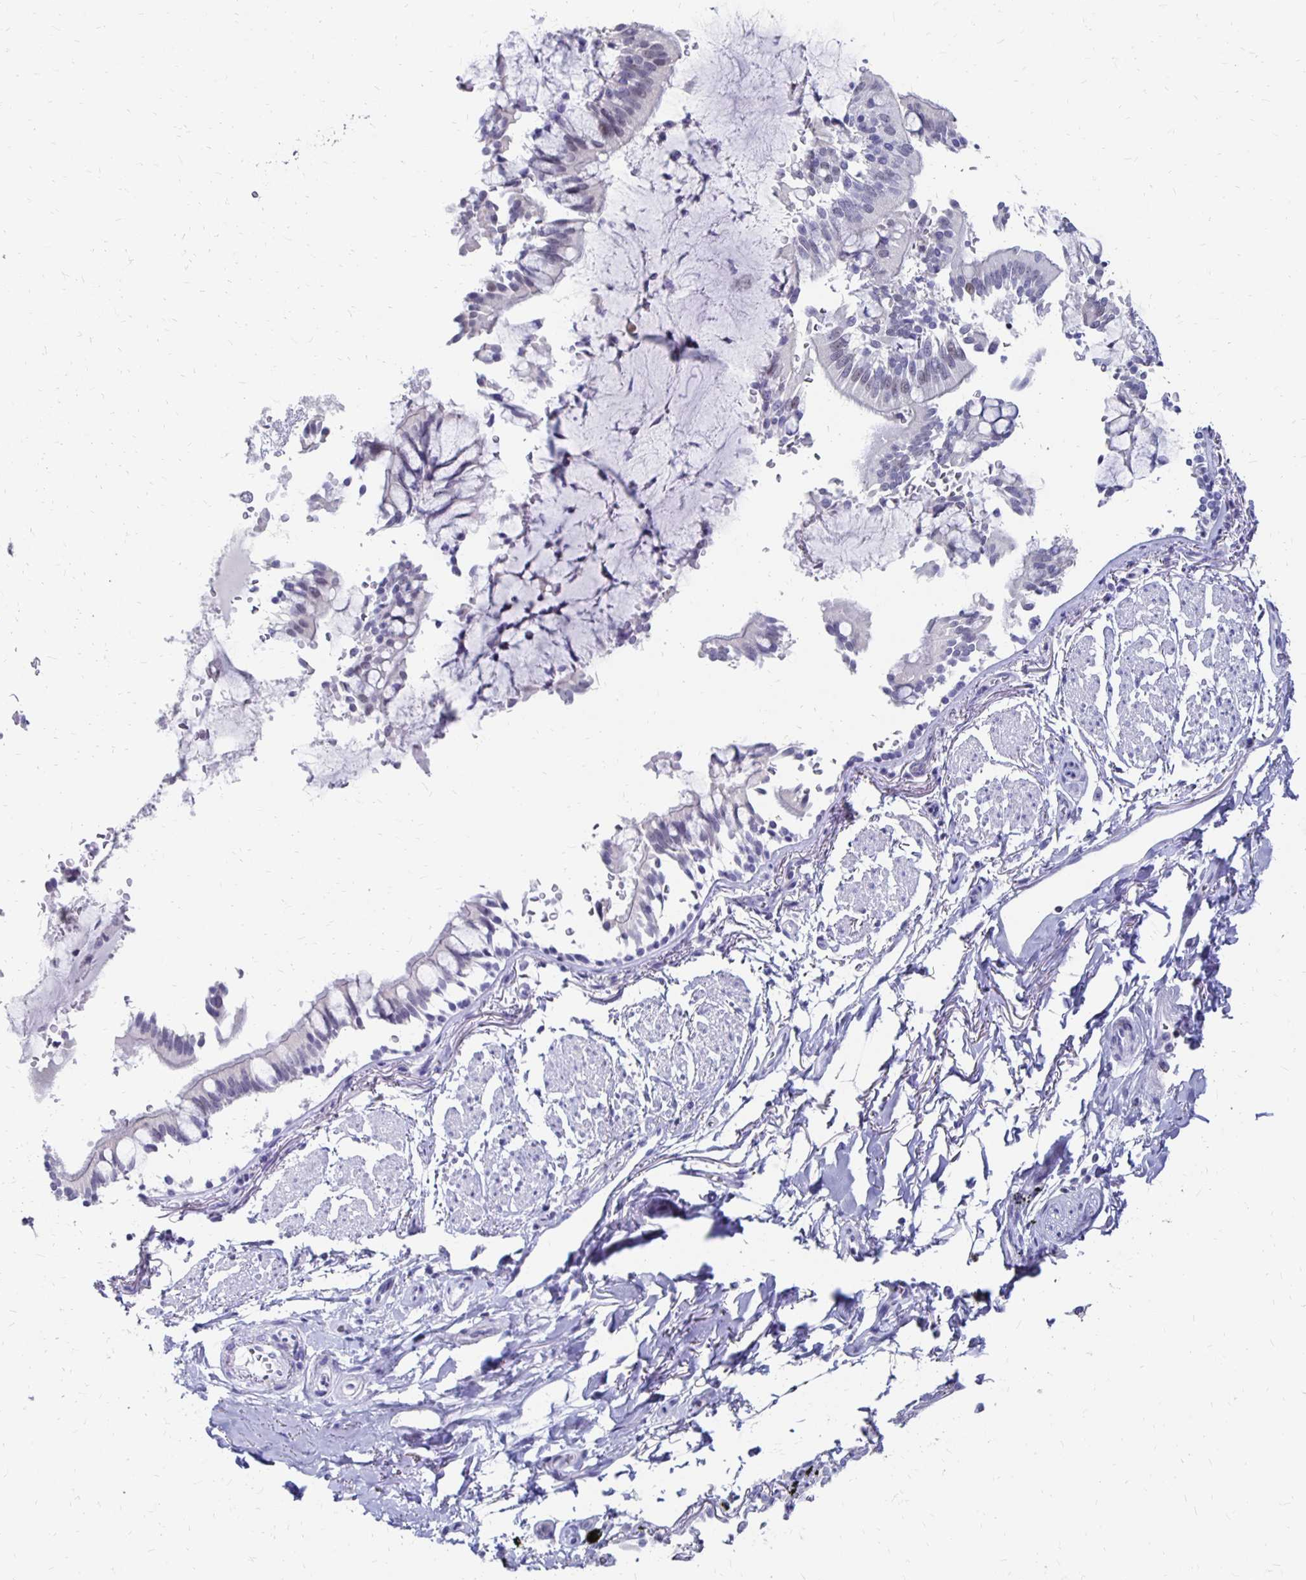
{"staining": {"intensity": "weak", "quantity": "<25%", "location": "nuclear"}, "tissue": "bronchus", "cell_type": "Respiratory epithelial cells", "image_type": "normal", "snomed": [{"axis": "morphology", "description": "Normal tissue, NOS"}, {"axis": "topography", "description": "Bronchus"}], "caption": "Human bronchus stained for a protein using immunohistochemistry (IHC) demonstrates no positivity in respiratory epithelial cells.", "gene": "SYT2", "patient": {"sex": "male", "age": 70}}